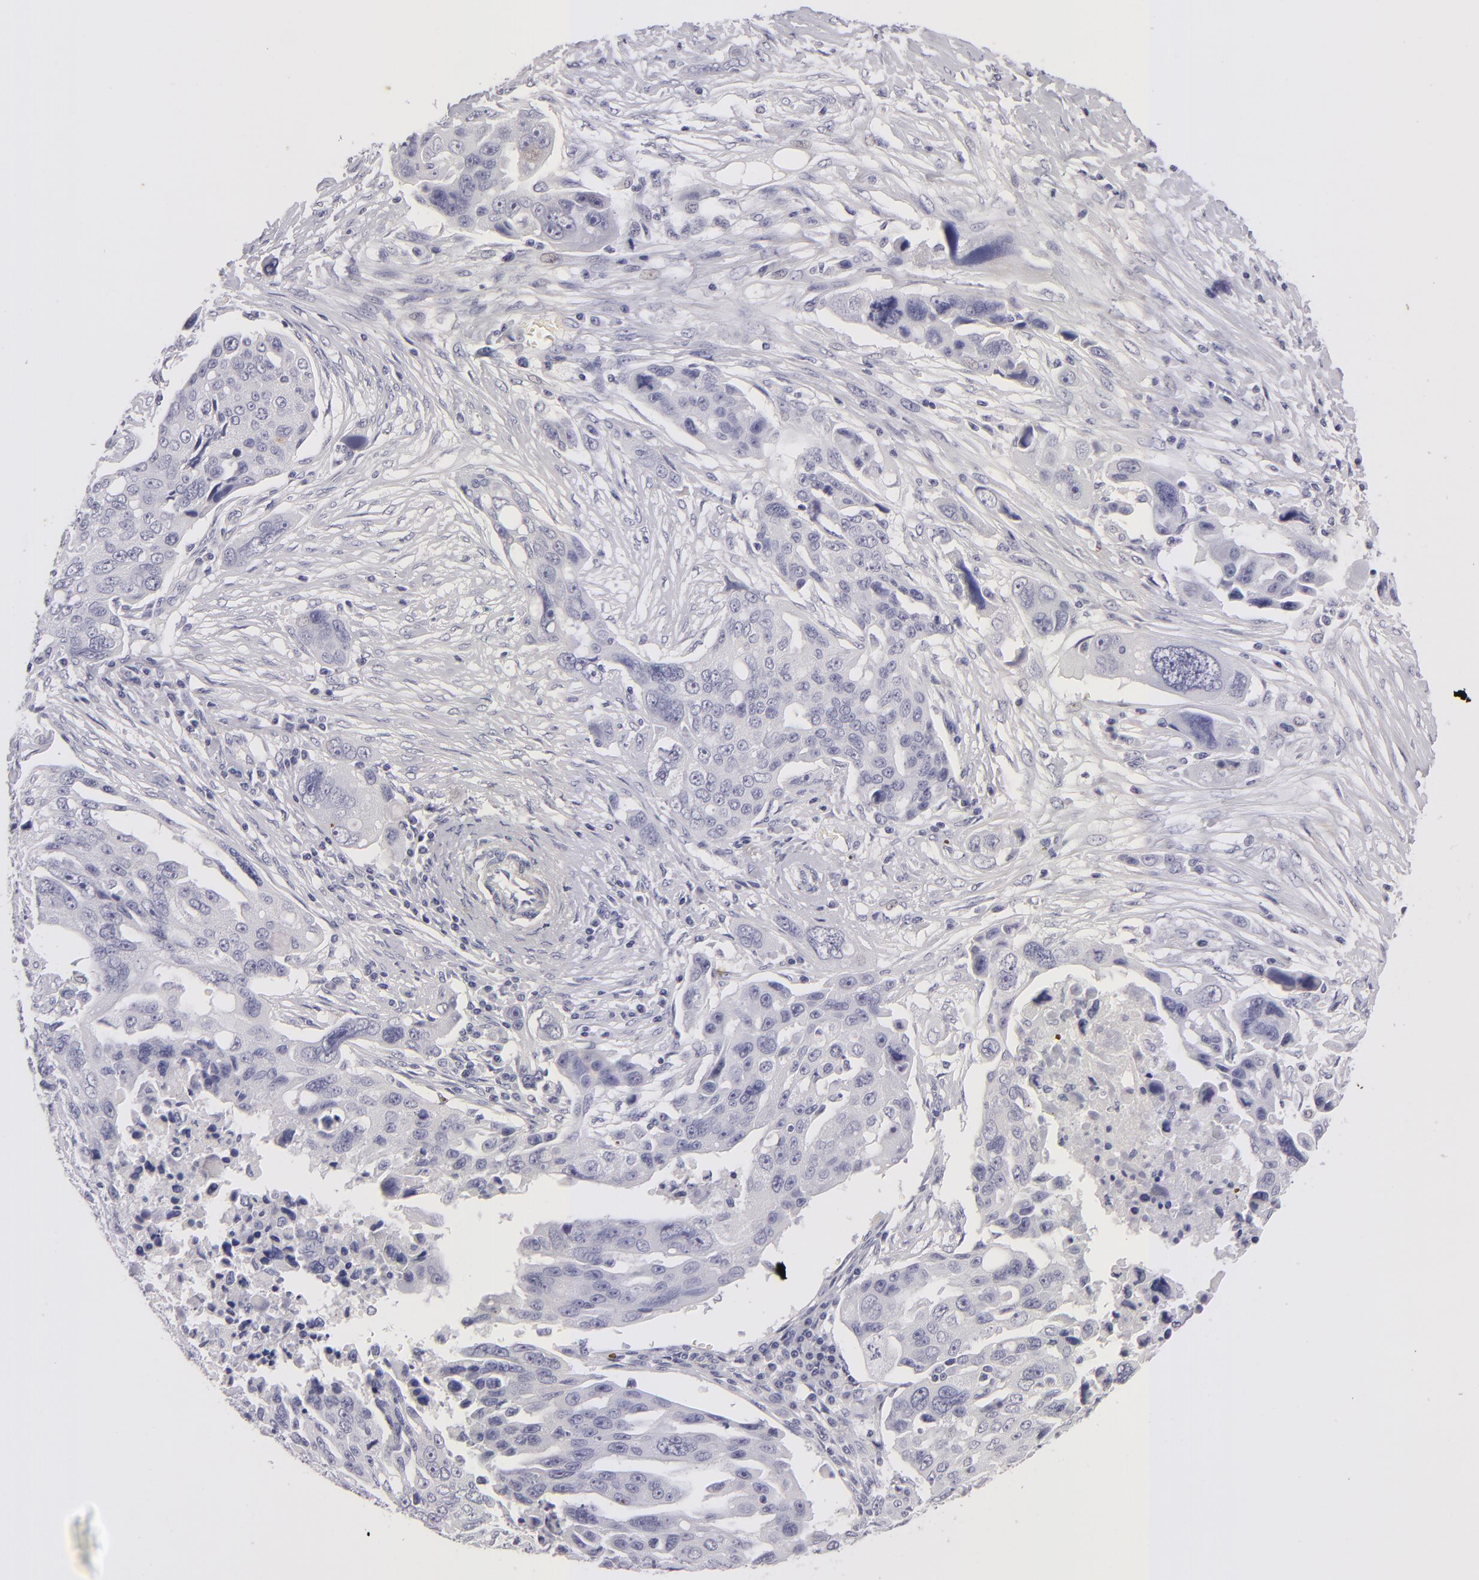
{"staining": {"intensity": "negative", "quantity": "none", "location": "none"}, "tissue": "ovarian cancer", "cell_type": "Tumor cells", "image_type": "cancer", "snomed": [{"axis": "morphology", "description": "Carcinoma, endometroid"}, {"axis": "topography", "description": "Ovary"}], "caption": "DAB immunohistochemical staining of human ovarian endometroid carcinoma displays no significant staining in tumor cells.", "gene": "TNNC1", "patient": {"sex": "female", "age": 75}}